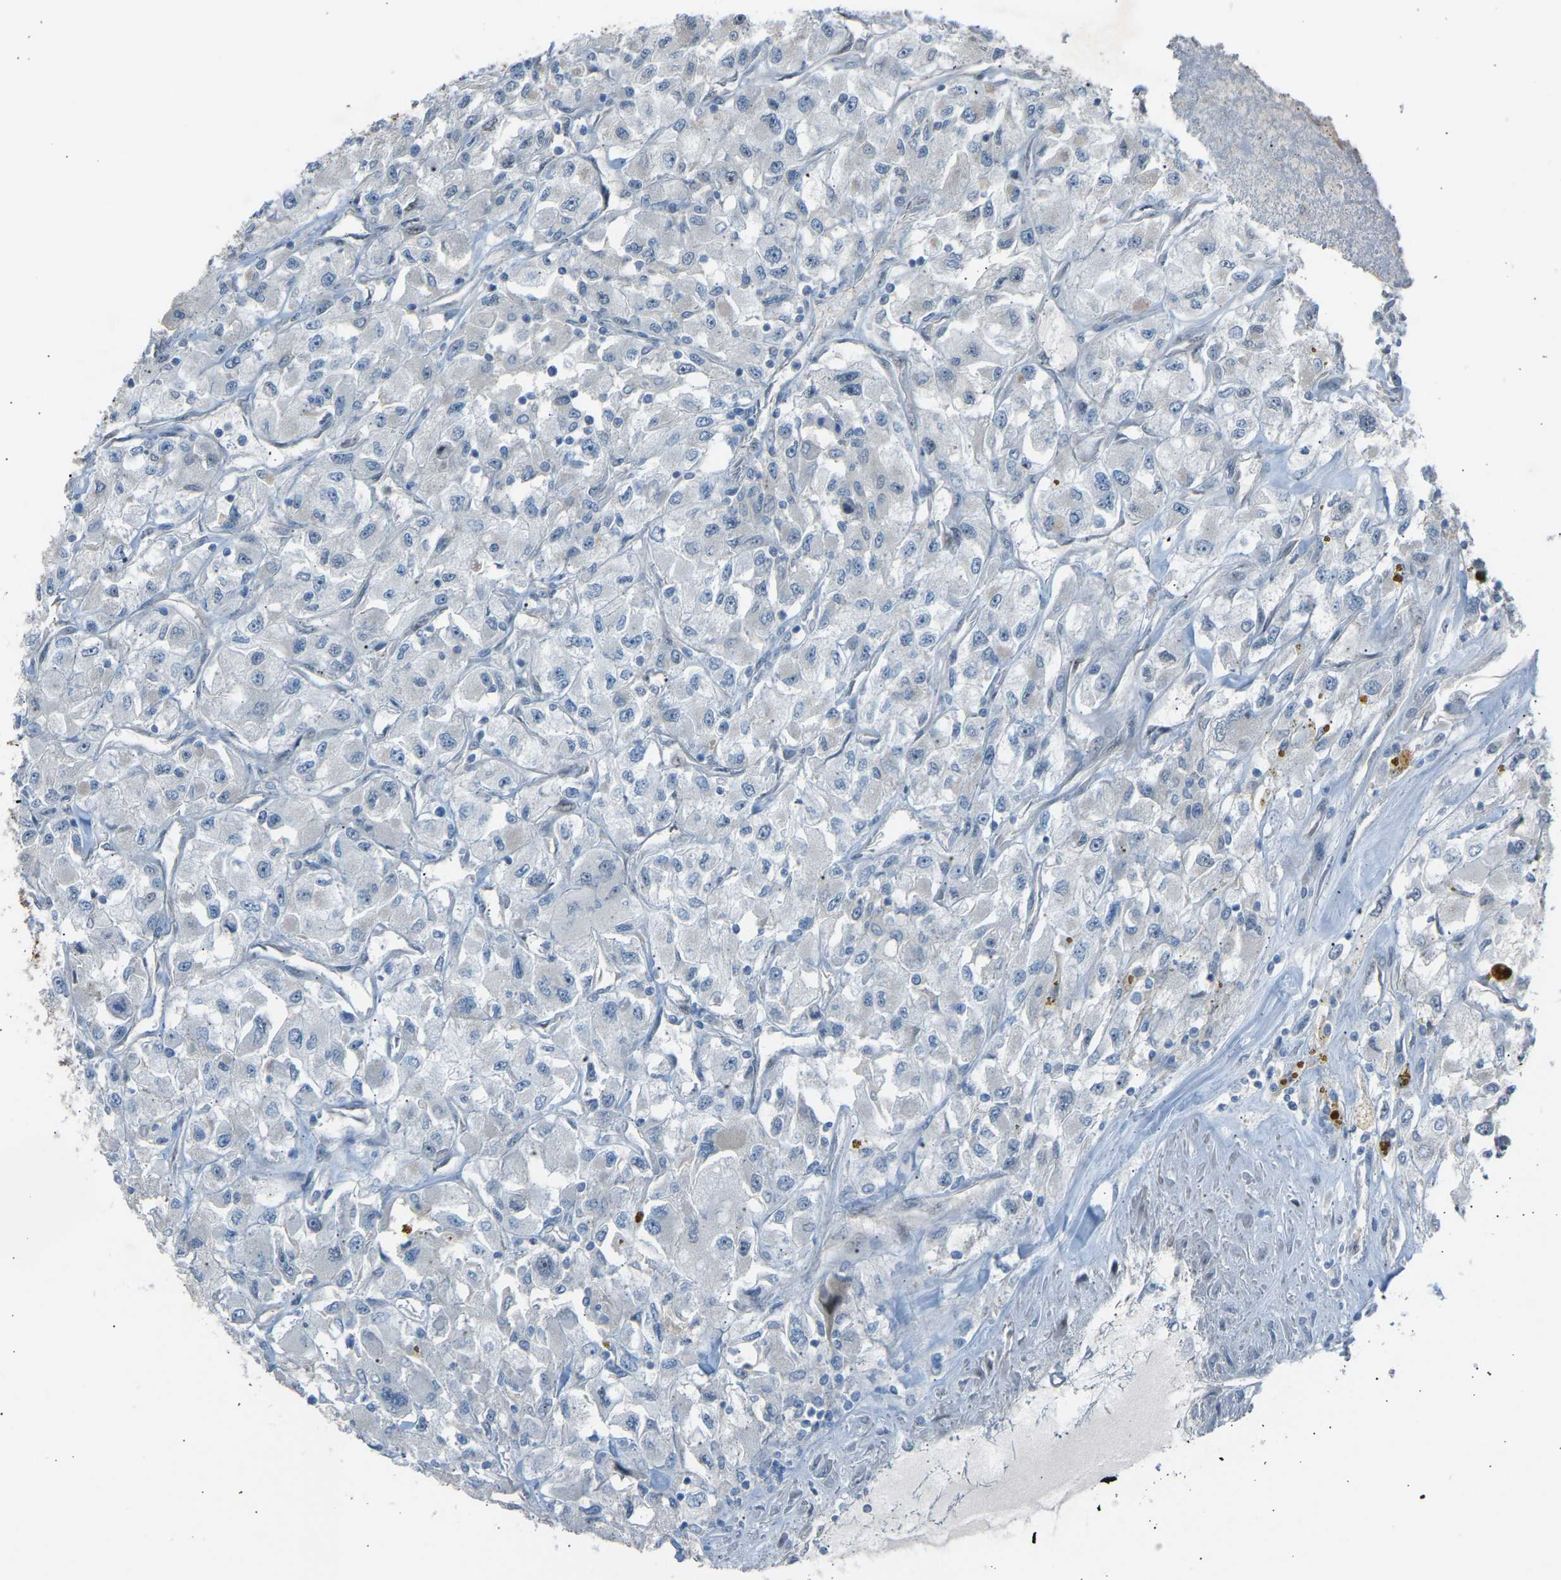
{"staining": {"intensity": "negative", "quantity": "none", "location": "none"}, "tissue": "renal cancer", "cell_type": "Tumor cells", "image_type": "cancer", "snomed": [{"axis": "morphology", "description": "Adenocarcinoma, NOS"}, {"axis": "topography", "description": "Kidney"}], "caption": "Tumor cells are negative for brown protein staining in renal cancer.", "gene": "VPS41", "patient": {"sex": "female", "age": 52}}